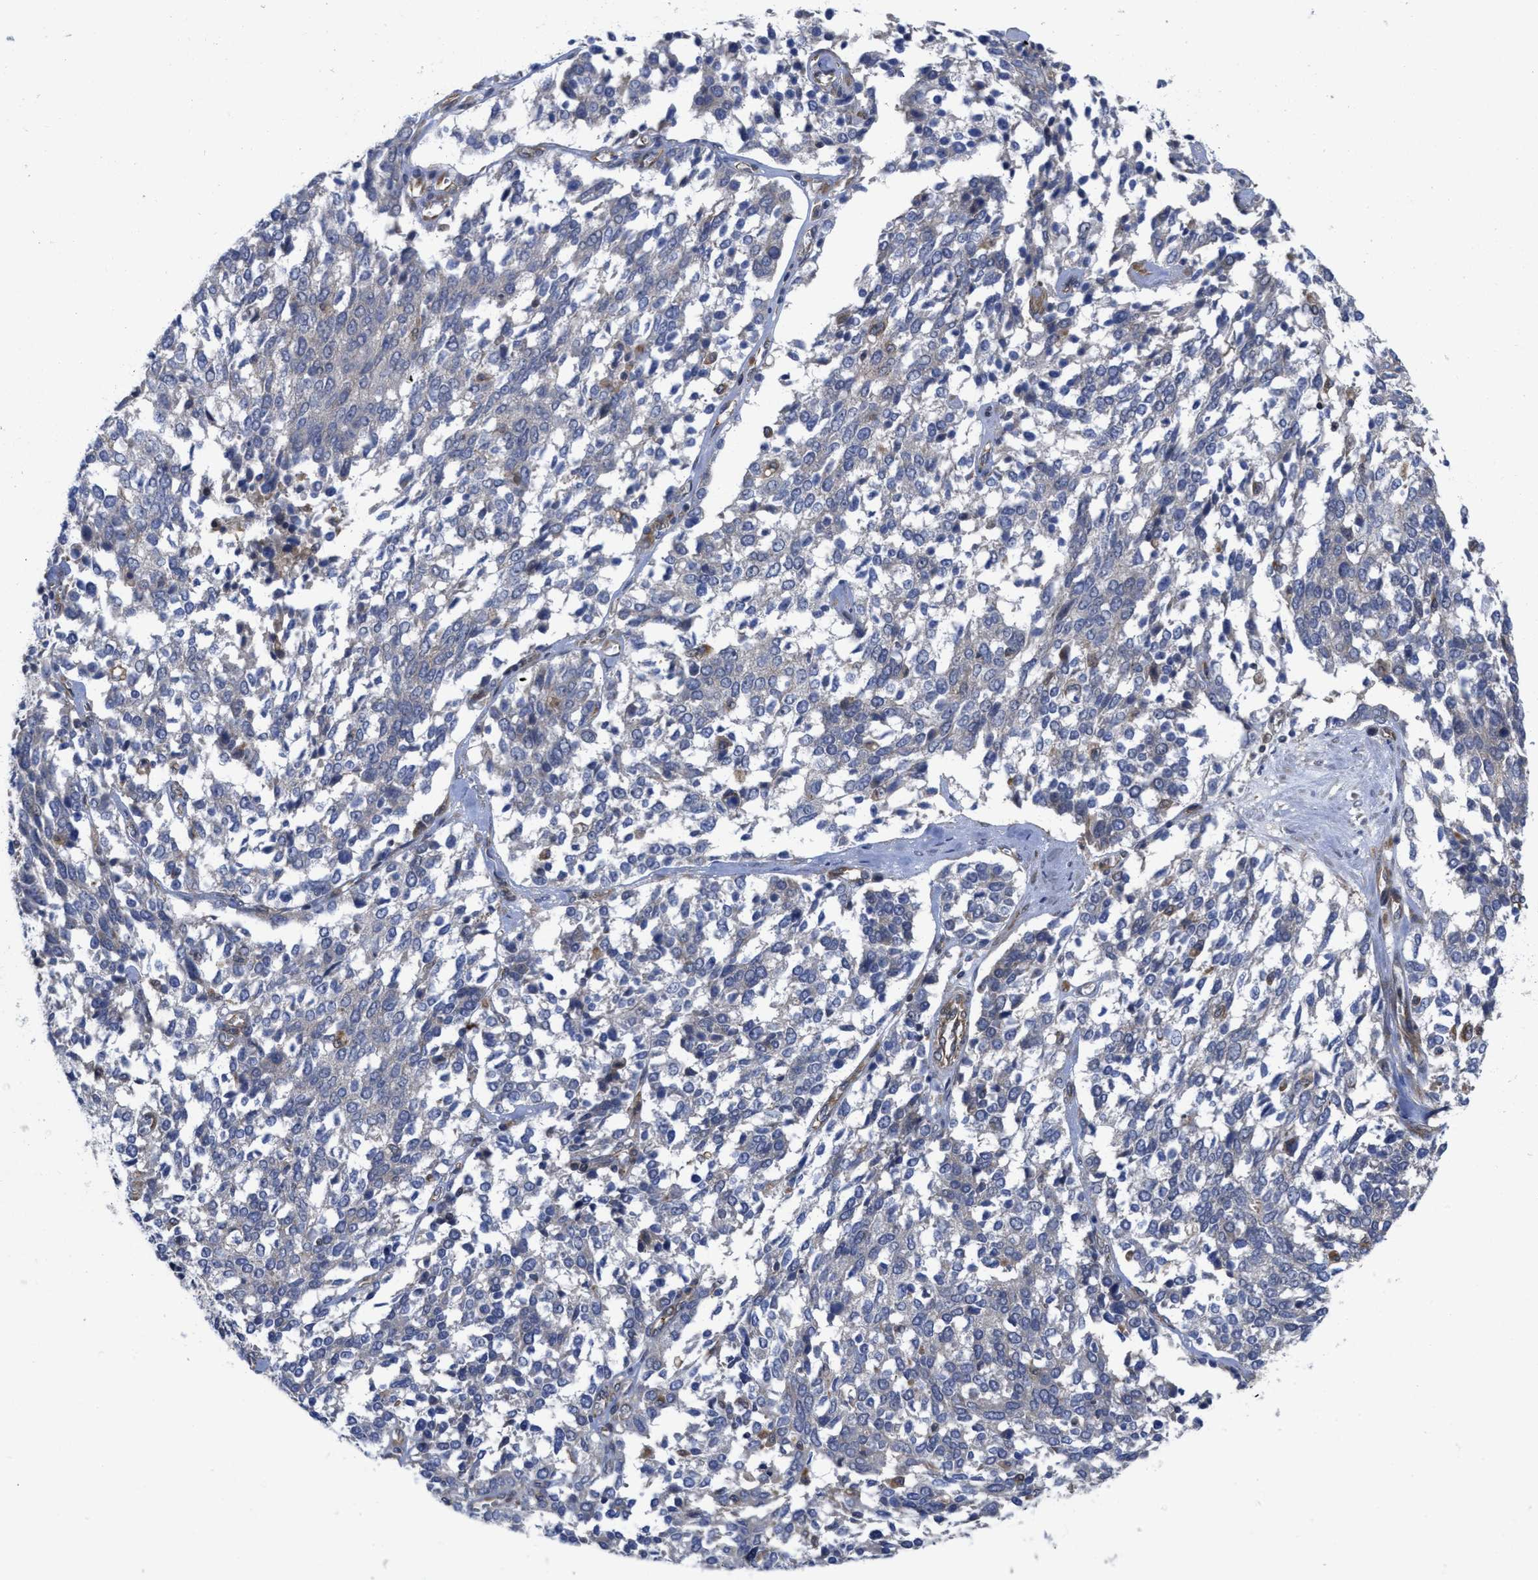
{"staining": {"intensity": "negative", "quantity": "none", "location": "none"}, "tissue": "ovarian cancer", "cell_type": "Tumor cells", "image_type": "cancer", "snomed": [{"axis": "morphology", "description": "Cystadenocarcinoma, serous, NOS"}, {"axis": "topography", "description": "Ovary"}], "caption": "This image is of serous cystadenocarcinoma (ovarian) stained with immunohistochemistry to label a protein in brown with the nuclei are counter-stained blue. There is no expression in tumor cells.", "gene": "ARHGEF26", "patient": {"sex": "female", "age": 44}}